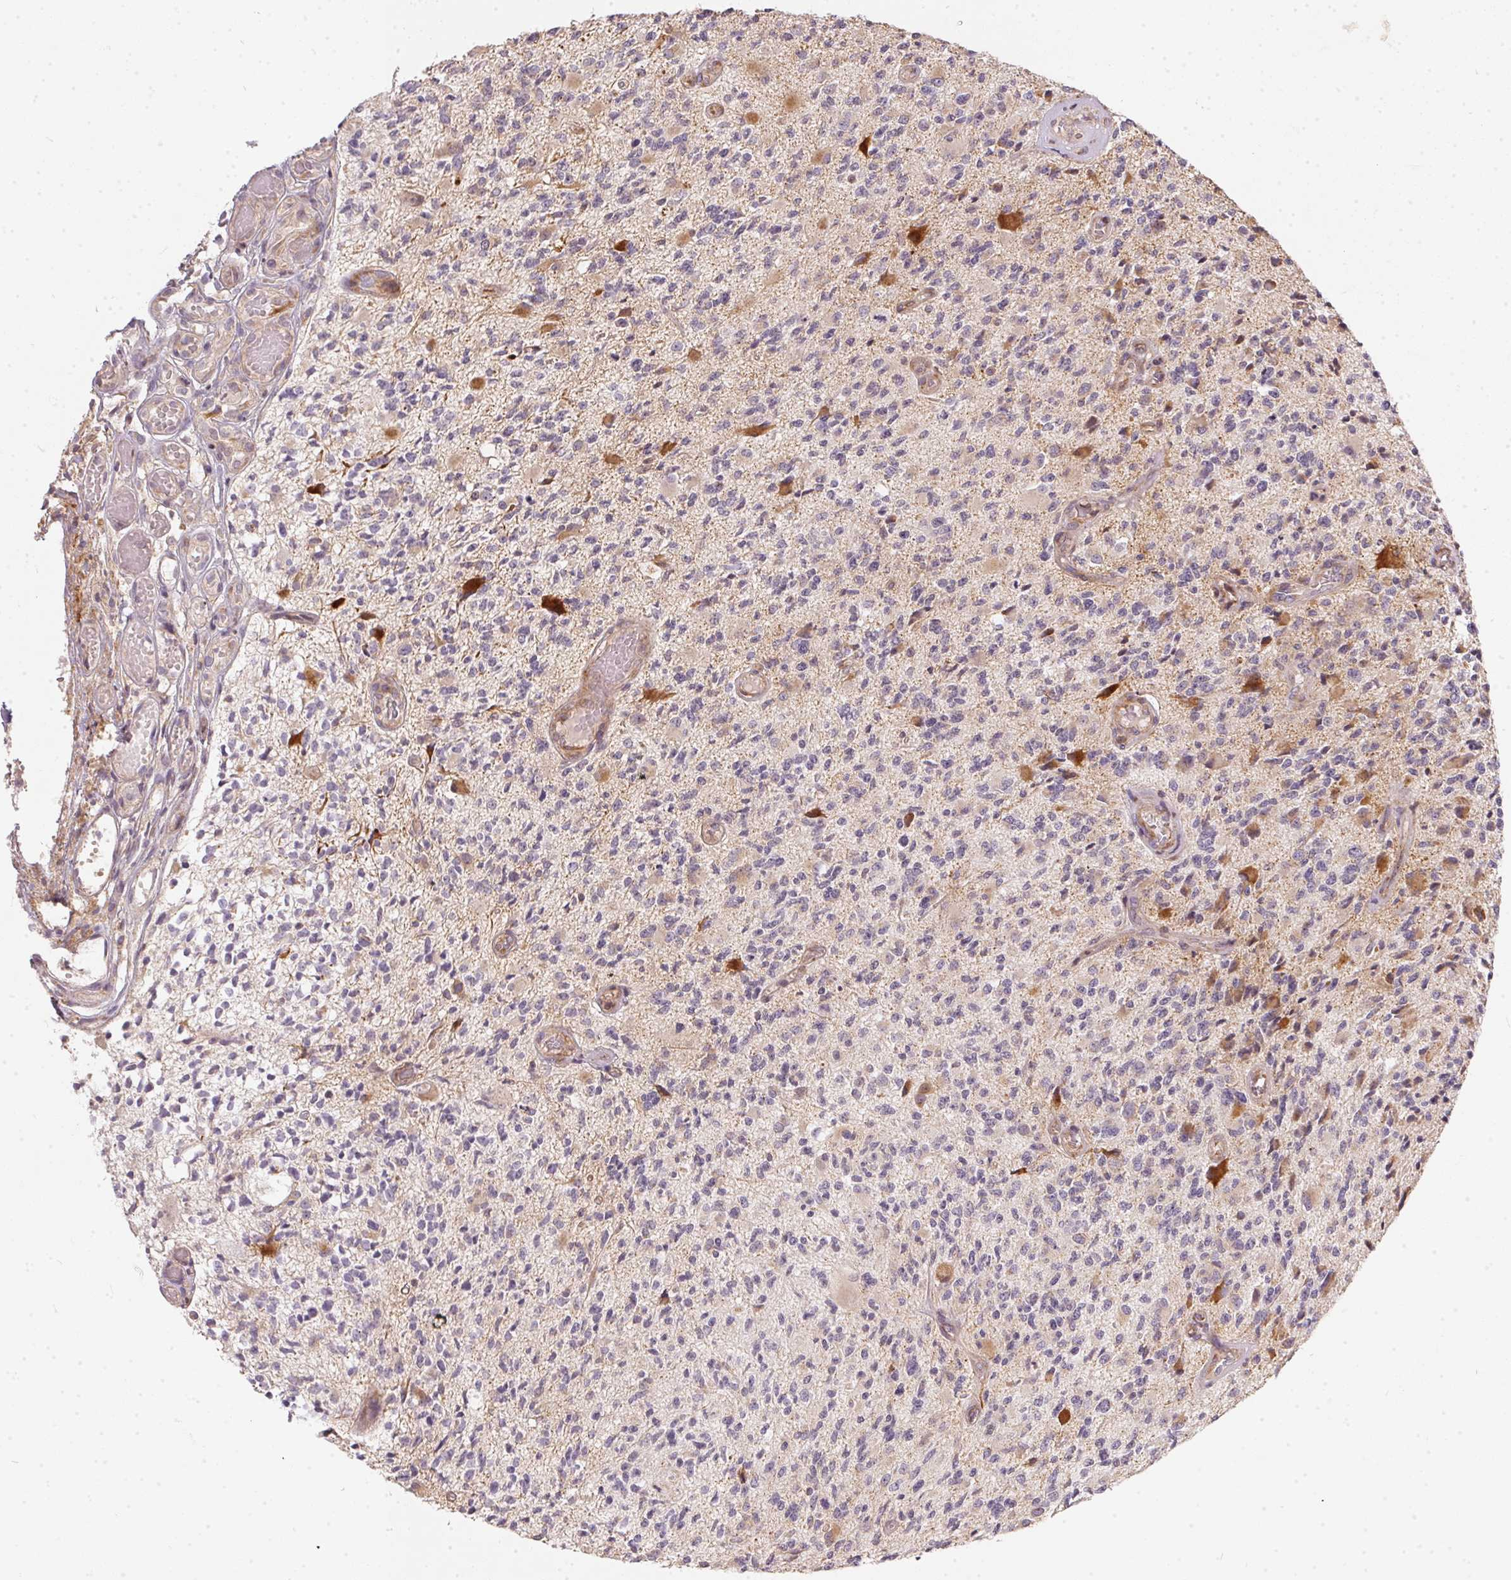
{"staining": {"intensity": "negative", "quantity": "none", "location": "none"}, "tissue": "glioma", "cell_type": "Tumor cells", "image_type": "cancer", "snomed": [{"axis": "morphology", "description": "Glioma, malignant, High grade"}, {"axis": "topography", "description": "Brain"}], "caption": "The photomicrograph displays no significant staining in tumor cells of glioma.", "gene": "VWA5B2", "patient": {"sex": "female", "age": 63}}